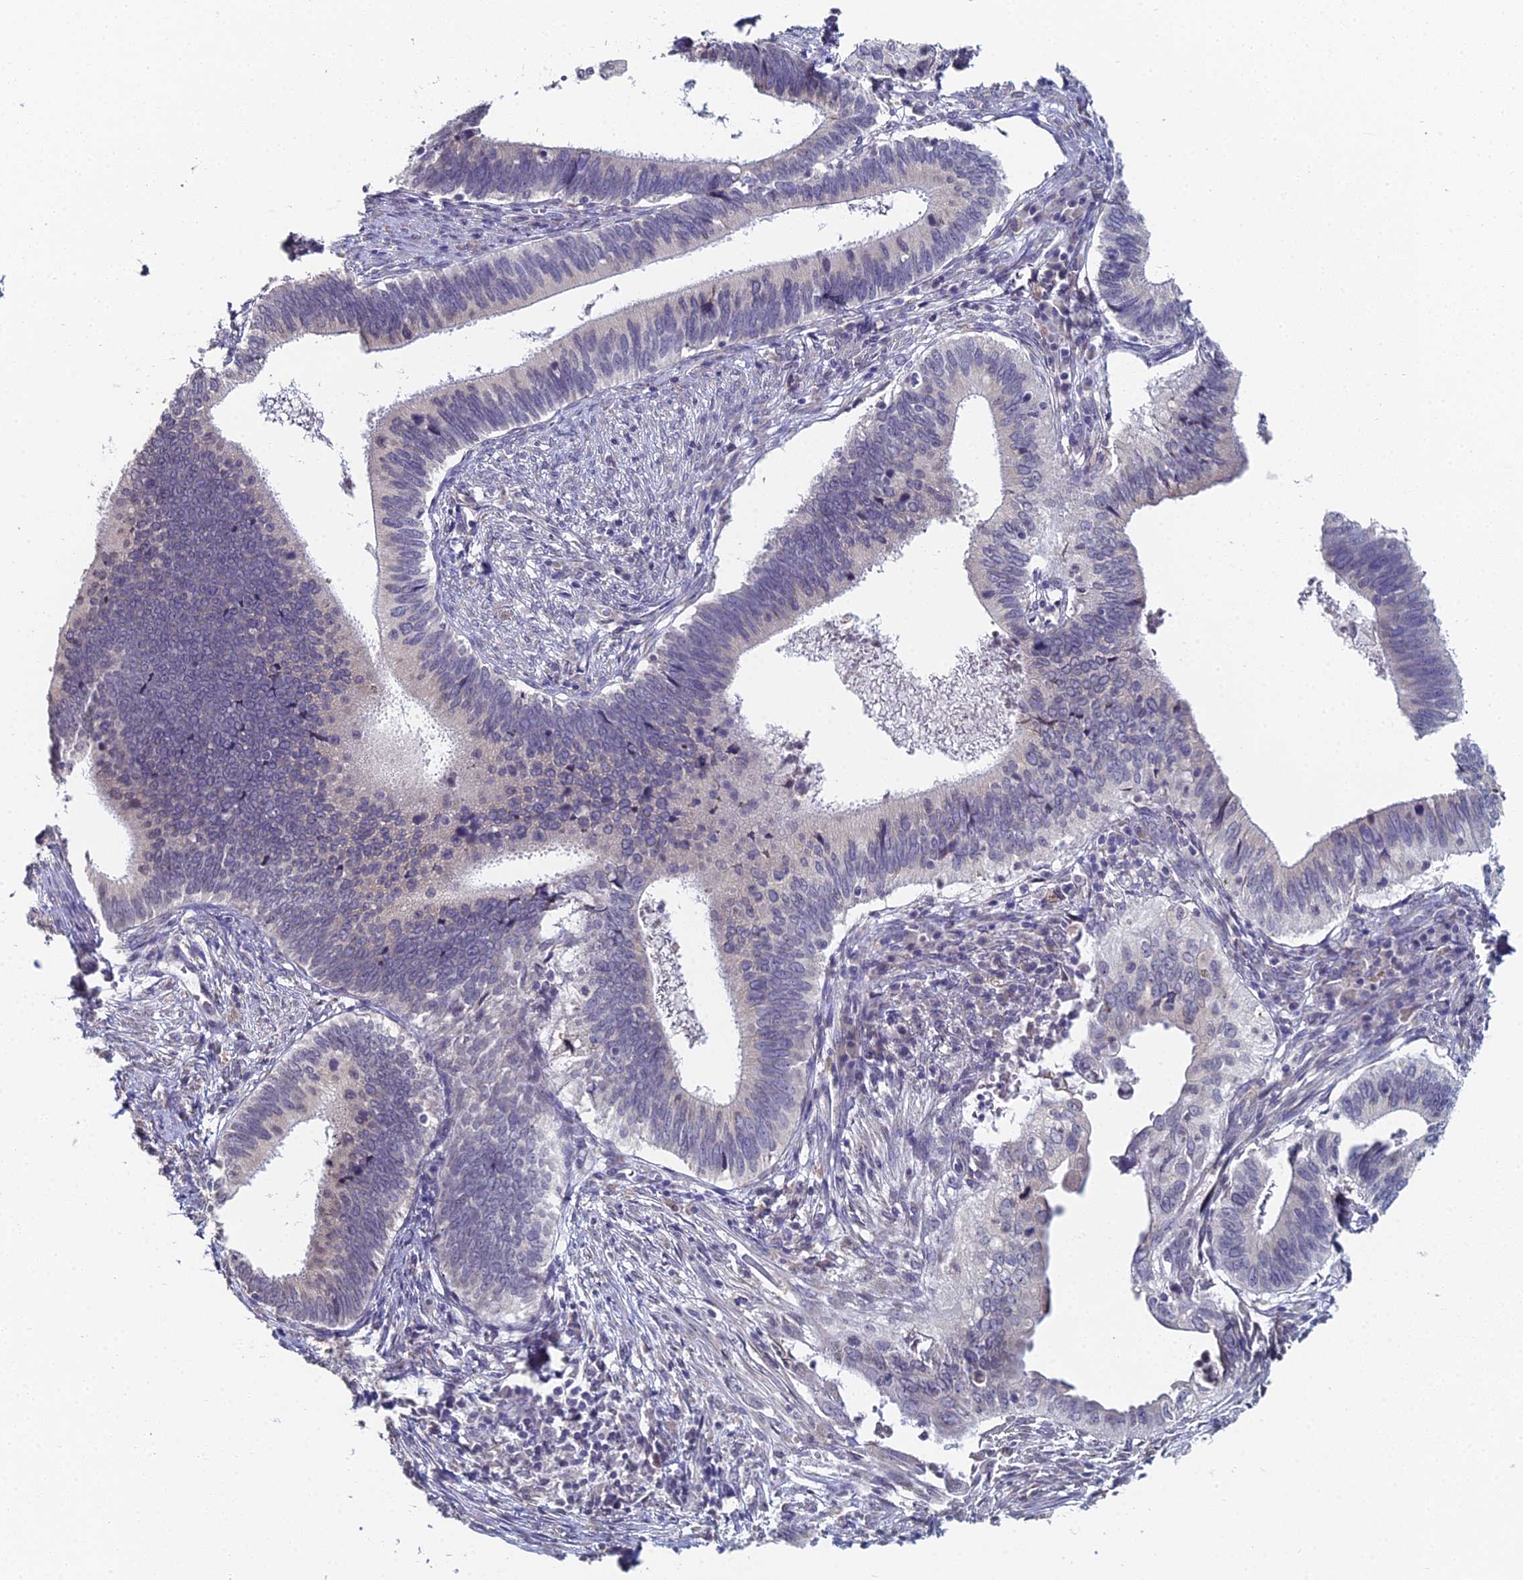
{"staining": {"intensity": "negative", "quantity": "none", "location": "none"}, "tissue": "cervical cancer", "cell_type": "Tumor cells", "image_type": "cancer", "snomed": [{"axis": "morphology", "description": "Adenocarcinoma, NOS"}, {"axis": "topography", "description": "Cervix"}], "caption": "This is an immunohistochemistry (IHC) histopathology image of human cervical adenocarcinoma. There is no staining in tumor cells.", "gene": "PRR22", "patient": {"sex": "female", "age": 42}}